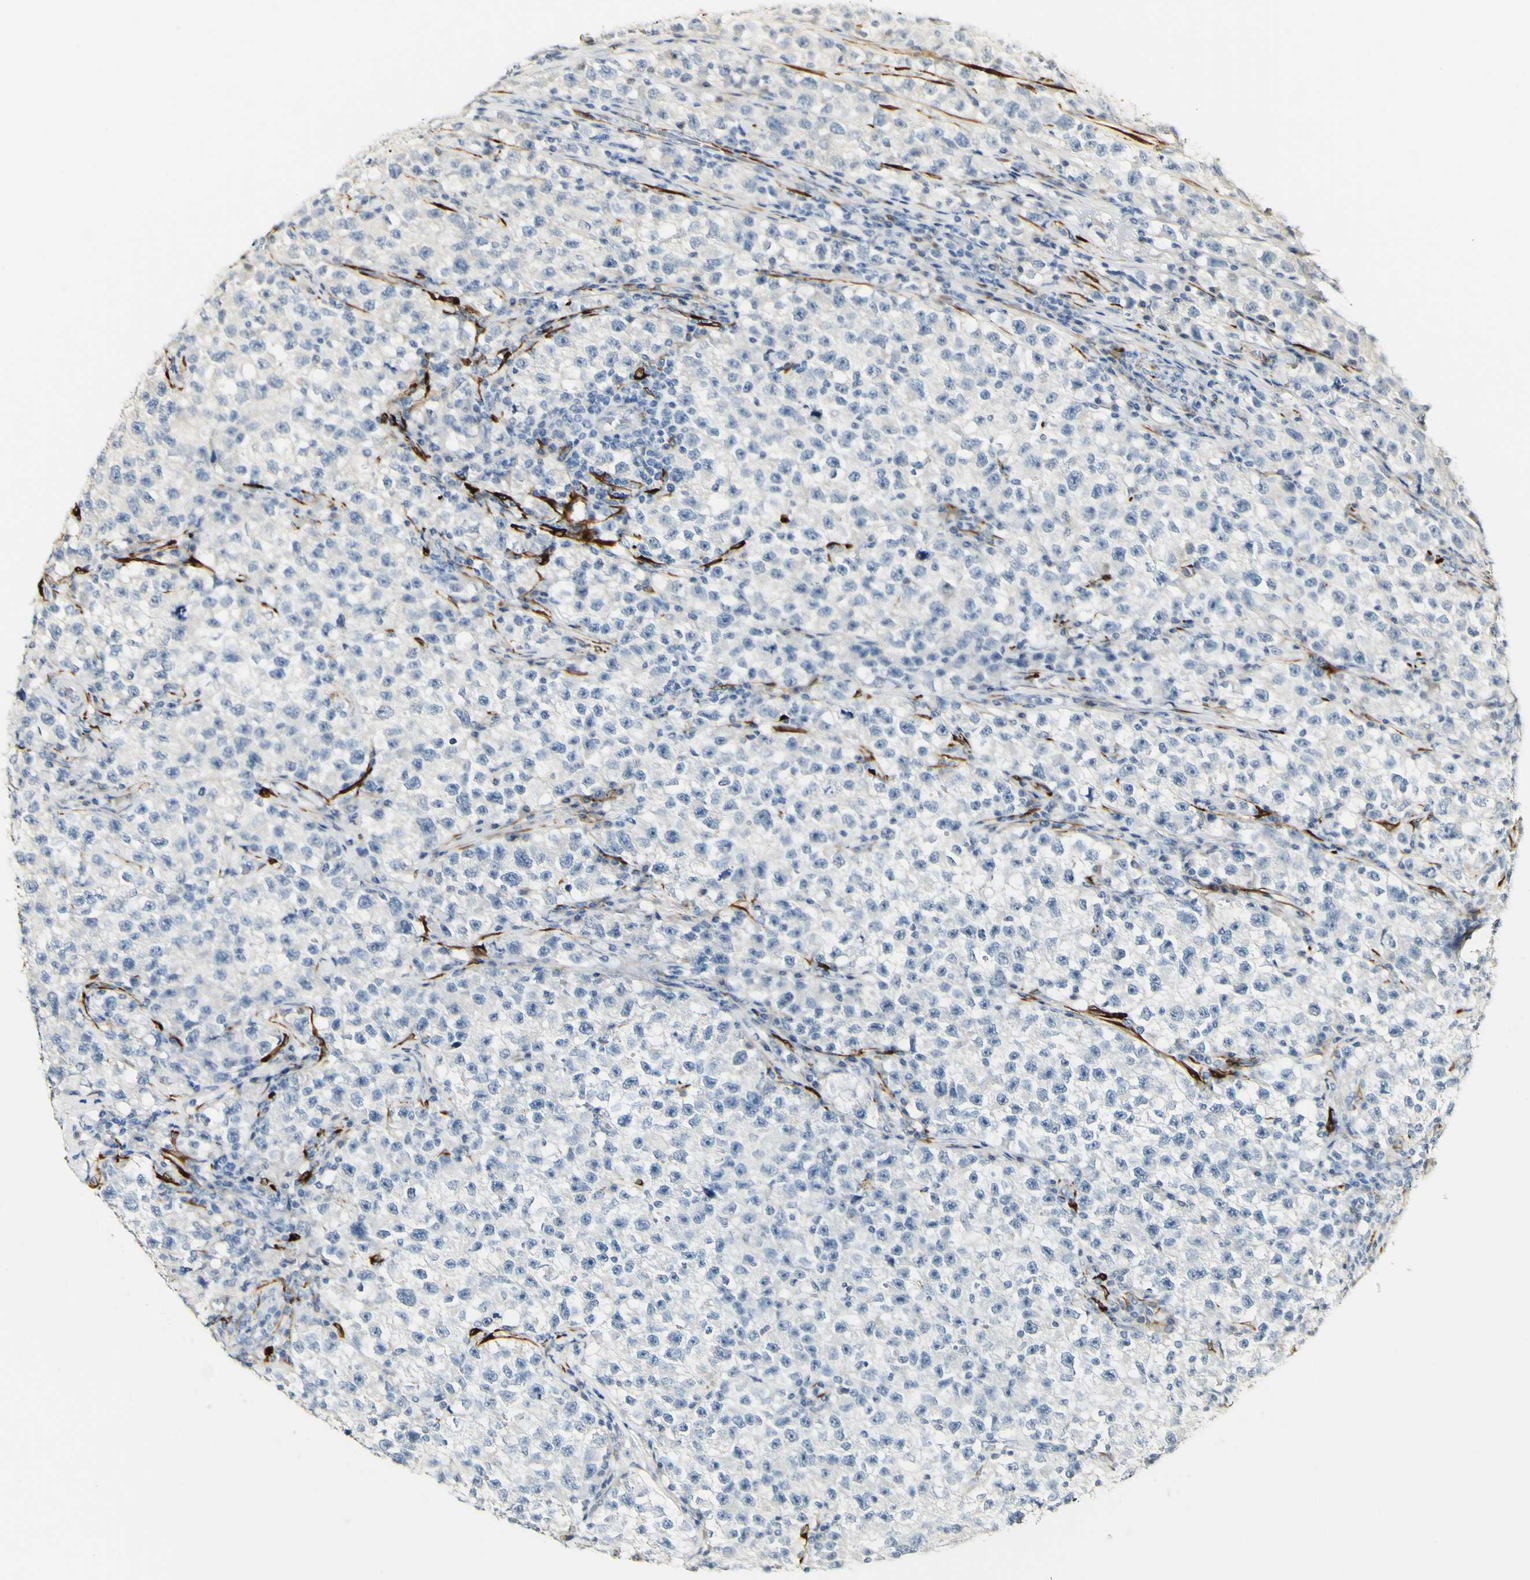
{"staining": {"intensity": "negative", "quantity": "none", "location": "none"}, "tissue": "testis cancer", "cell_type": "Tumor cells", "image_type": "cancer", "snomed": [{"axis": "morphology", "description": "Seminoma, NOS"}, {"axis": "topography", "description": "Testis"}], "caption": "This histopathology image is of testis seminoma stained with immunohistochemistry (IHC) to label a protein in brown with the nuclei are counter-stained blue. There is no positivity in tumor cells.", "gene": "FMO3", "patient": {"sex": "male", "age": 22}}